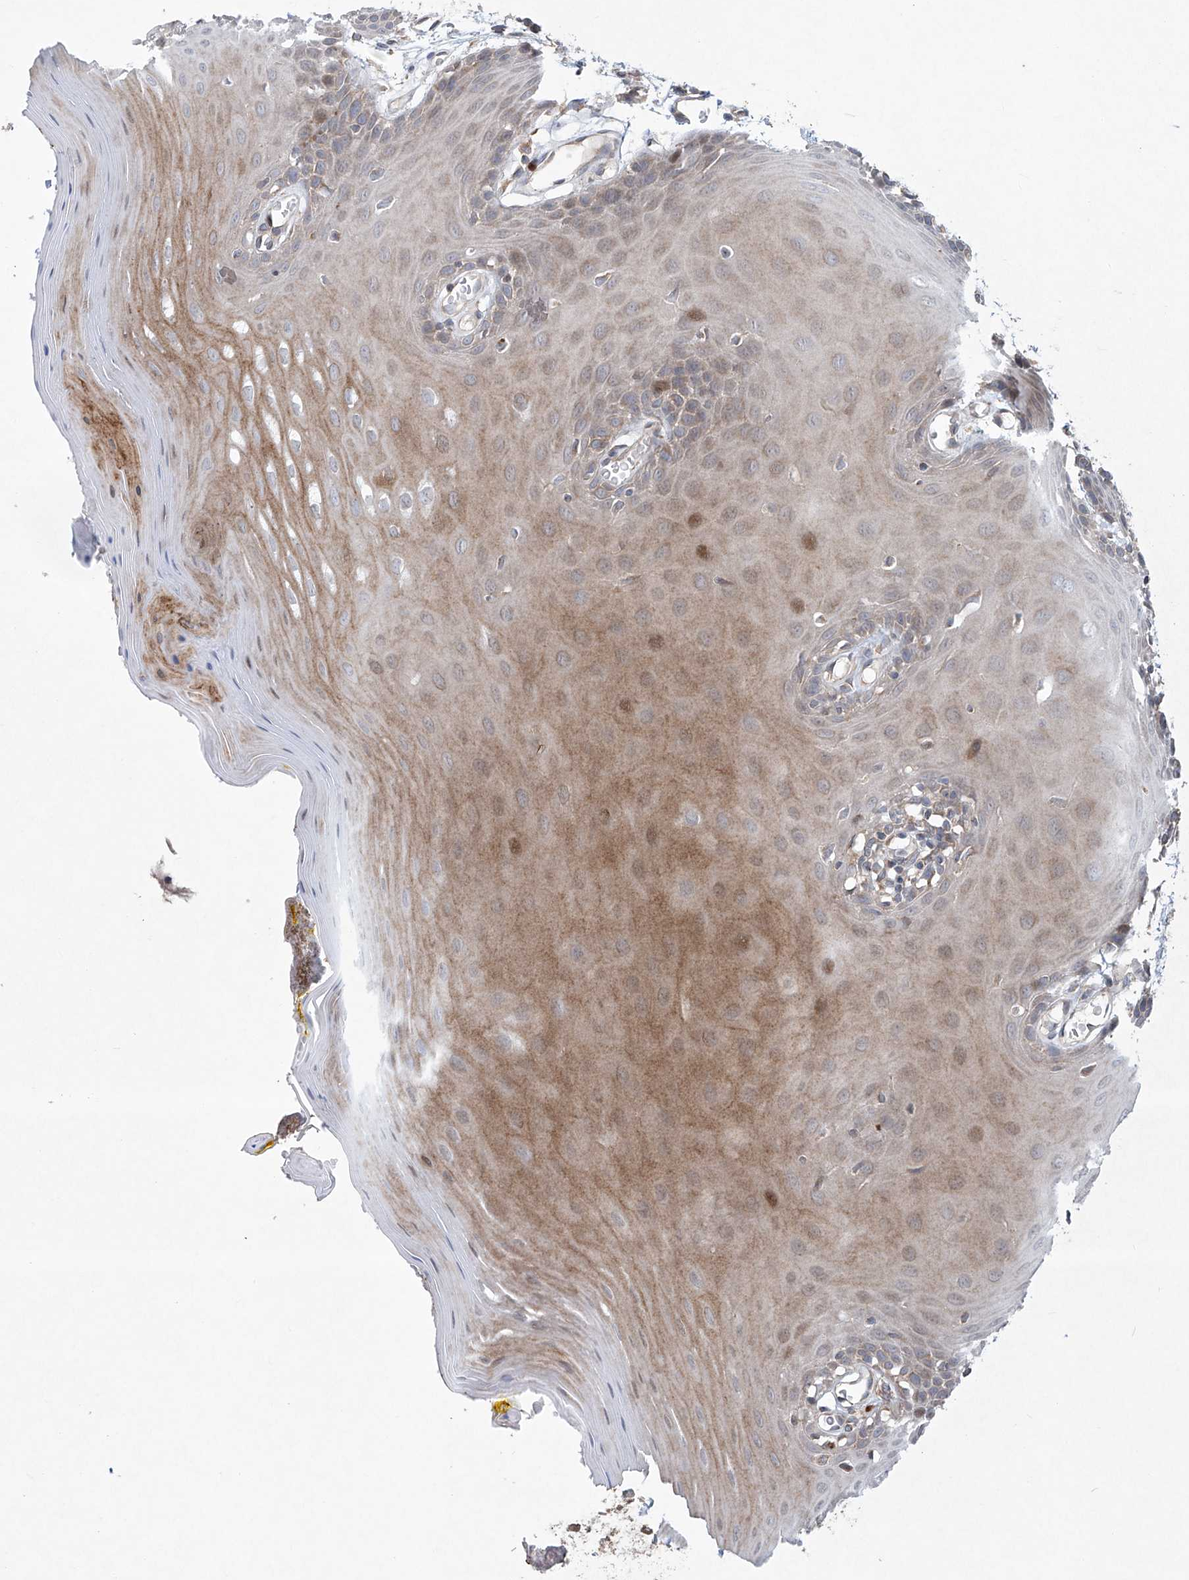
{"staining": {"intensity": "moderate", "quantity": "25%-75%", "location": "cytoplasmic/membranous,nuclear"}, "tissue": "oral mucosa", "cell_type": "Squamous epithelial cells", "image_type": "normal", "snomed": [{"axis": "morphology", "description": "Normal tissue, NOS"}, {"axis": "morphology", "description": "Squamous cell carcinoma, NOS"}, {"axis": "topography", "description": "Skeletal muscle"}, {"axis": "topography", "description": "Oral tissue"}, {"axis": "topography", "description": "Salivary gland"}, {"axis": "topography", "description": "Head-Neck"}], "caption": "A histopathology image of oral mucosa stained for a protein shows moderate cytoplasmic/membranous,nuclear brown staining in squamous epithelial cells. Immunohistochemistry stains the protein of interest in brown and the nuclei are stained blue.", "gene": "KLC4", "patient": {"sex": "male", "age": 54}}